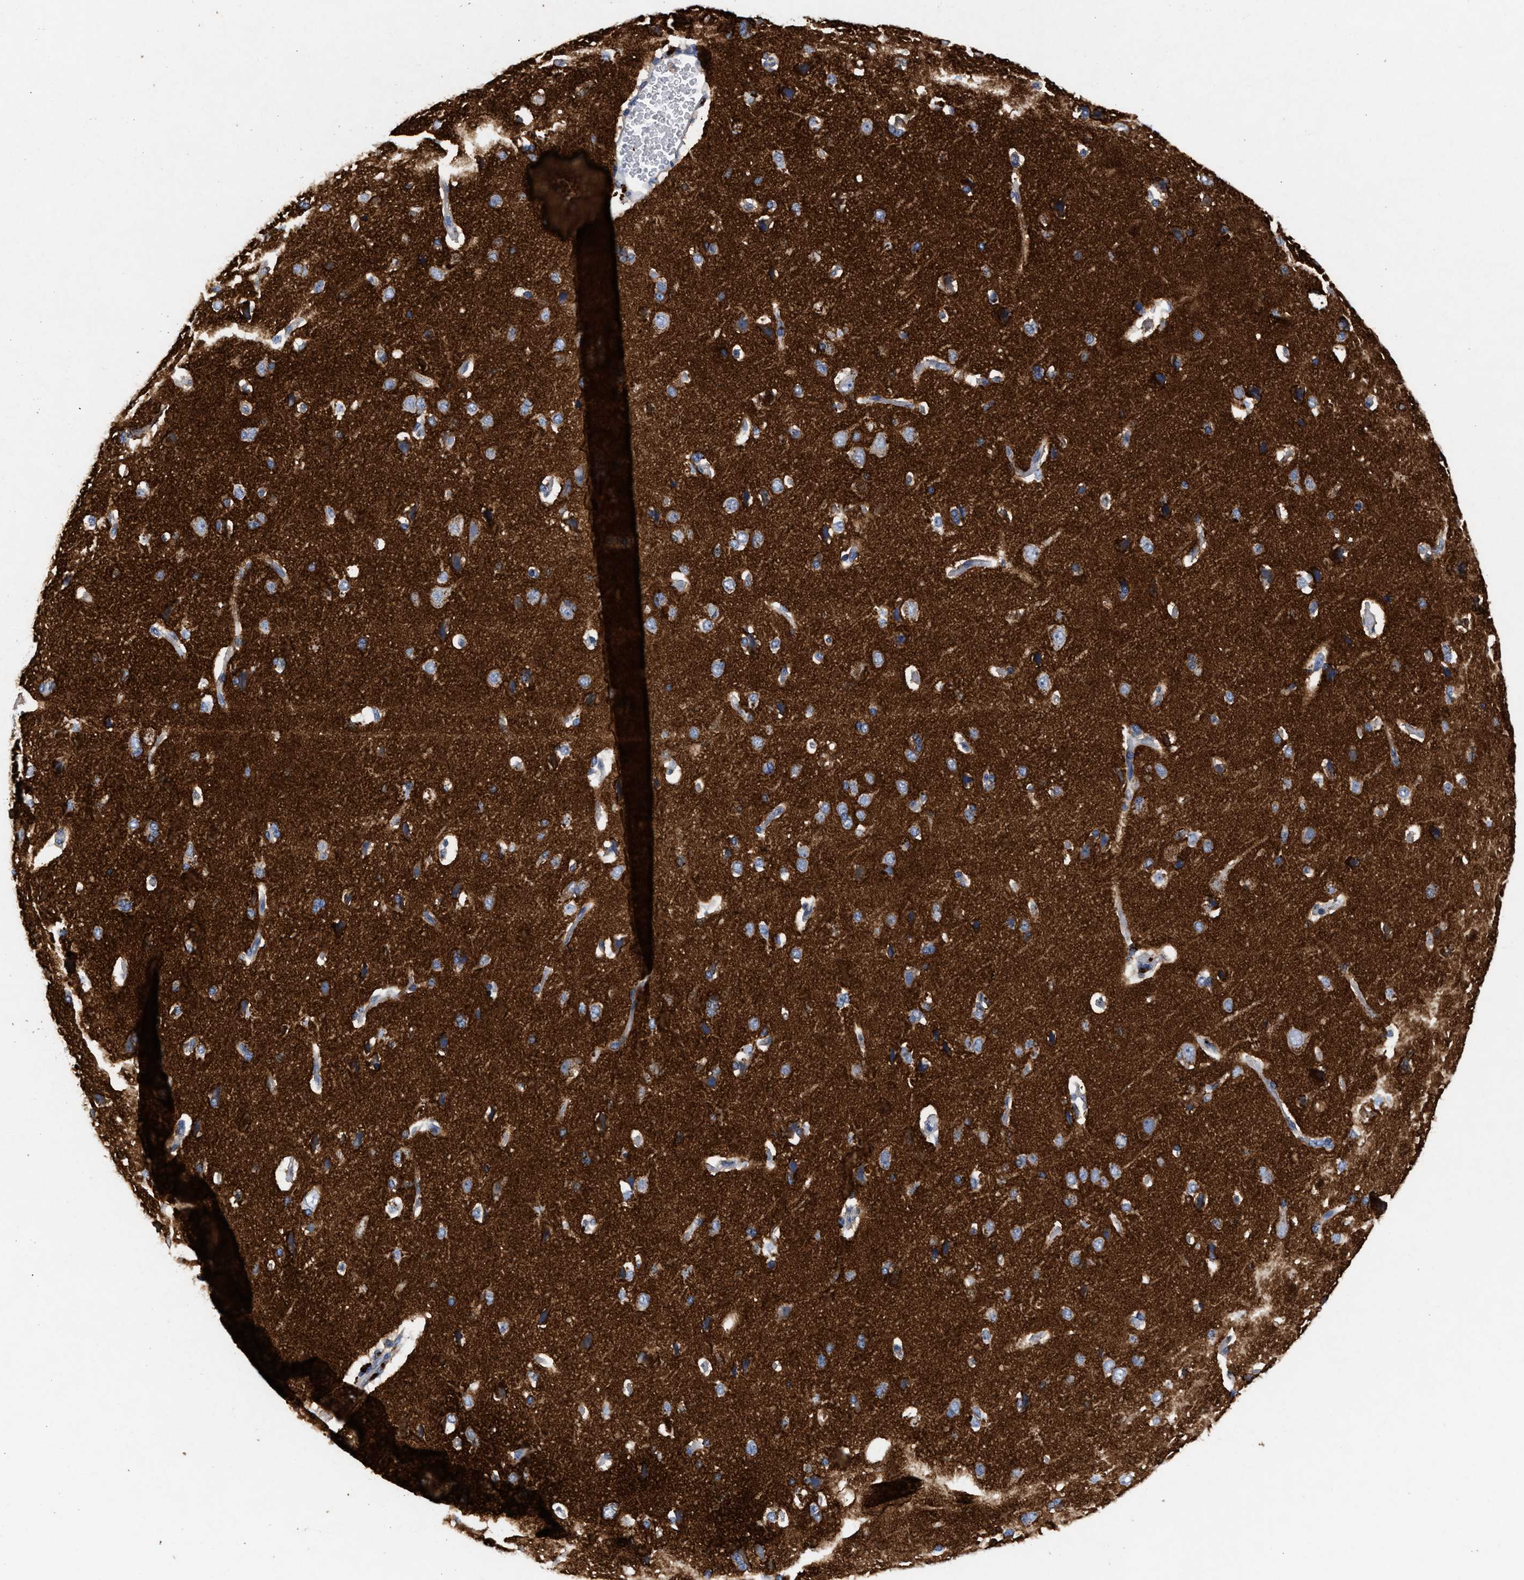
{"staining": {"intensity": "negative", "quantity": "none", "location": "none"}, "tissue": "cerebral cortex", "cell_type": "Endothelial cells", "image_type": "normal", "snomed": [{"axis": "morphology", "description": "Normal tissue, NOS"}, {"axis": "topography", "description": "Cerebral cortex"}], "caption": "The photomicrograph exhibits no significant staining in endothelial cells of cerebral cortex. Brightfield microscopy of immunohistochemistry stained with DAB (brown) and hematoxylin (blue), captured at high magnification.", "gene": "GNAI3", "patient": {"sex": "male", "age": 62}}